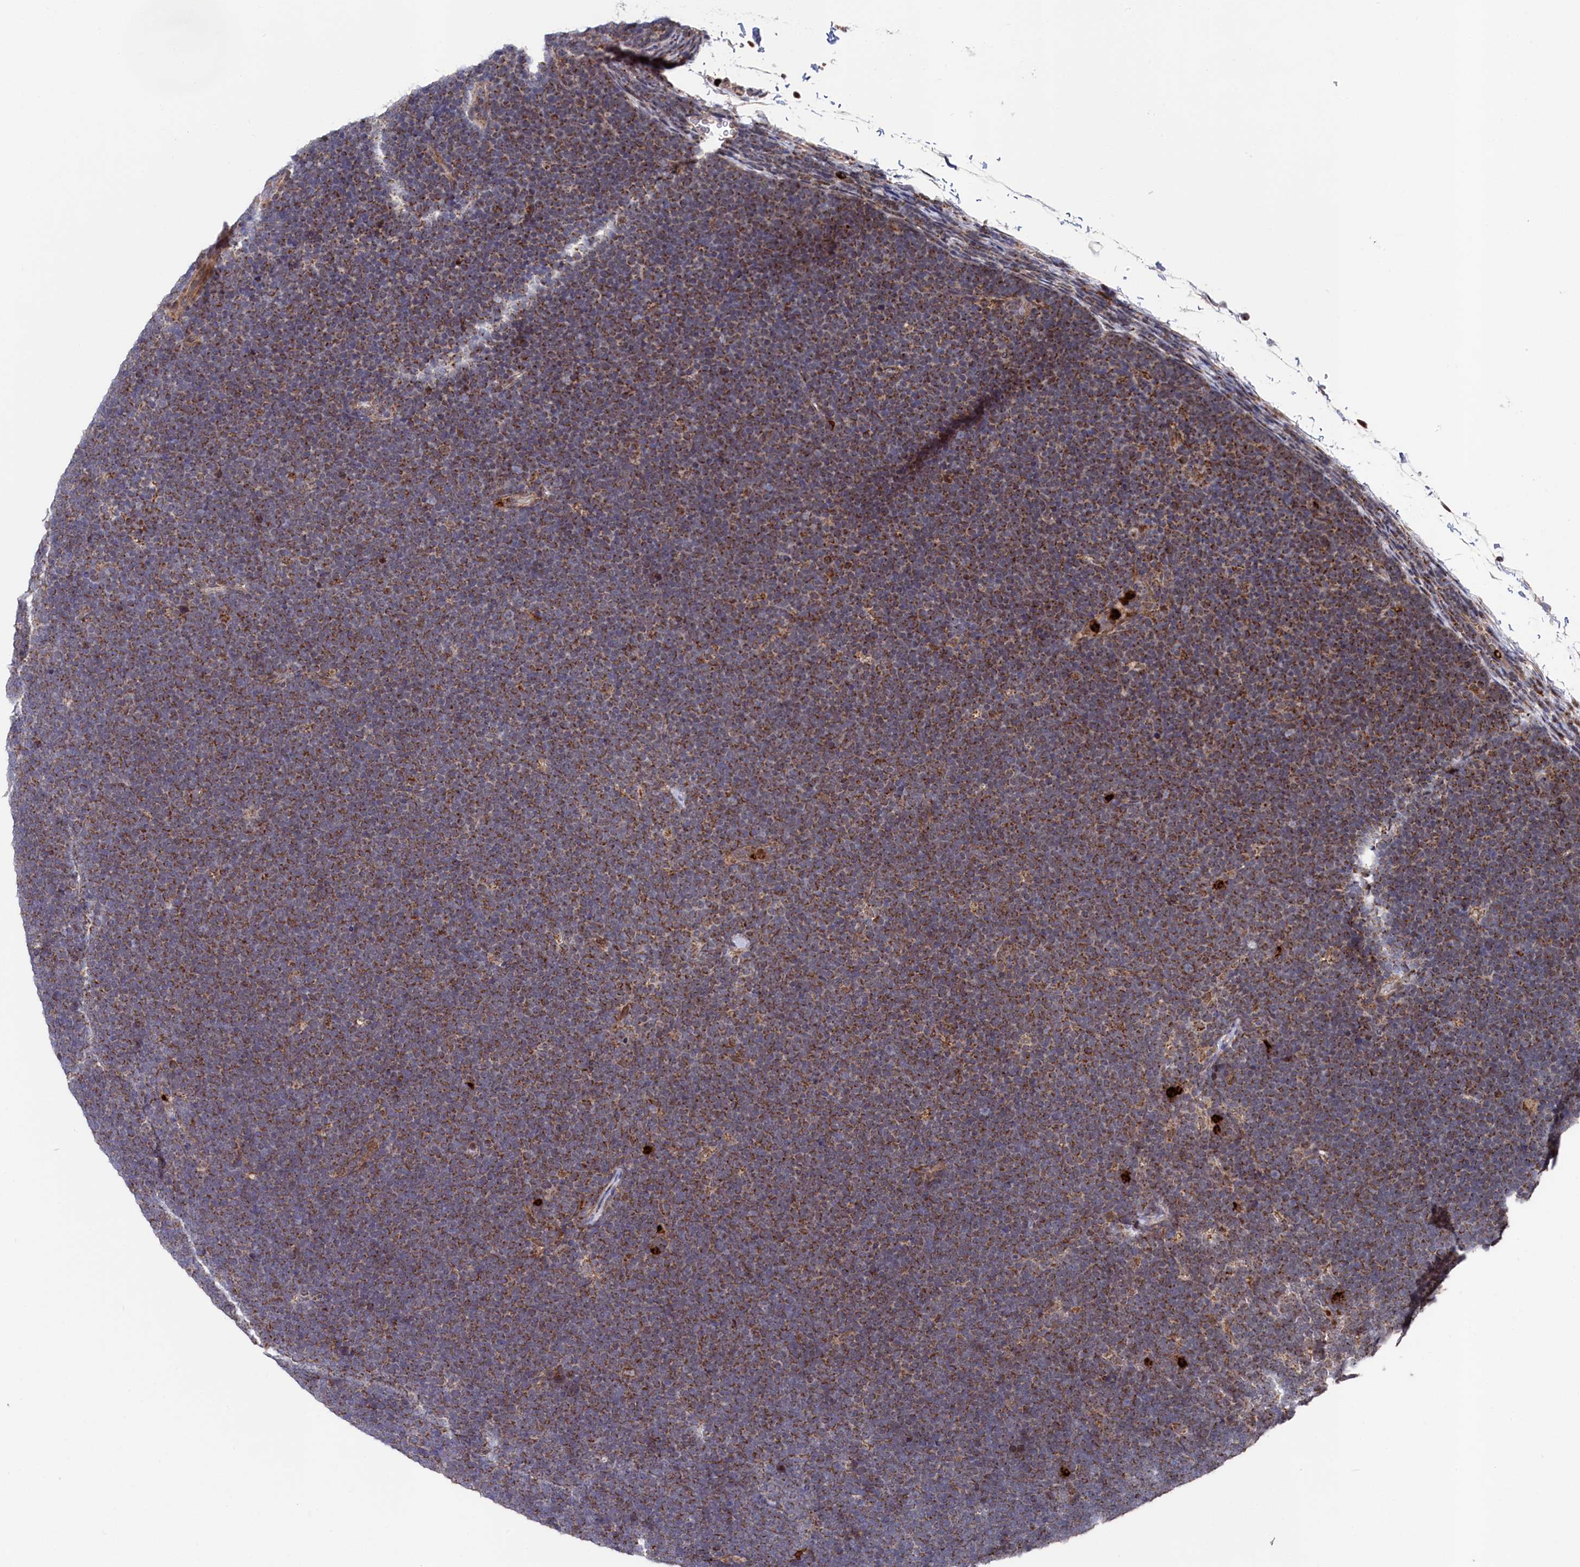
{"staining": {"intensity": "moderate", "quantity": ">75%", "location": "cytoplasmic/membranous"}, "tissue": "lymphoma", "cell_type": "Tumor cells", "image_type": "cancer", "snomed": [{"axis": "morphology", "description": "Malignant lymphoma, non-Hodgkin's type, High grade"}, {"axis": "topography", "description": "Lymph node"}], "caption": "High-power microscopy captured an immunohistochemistry (IHC) histopathology image of high-grade malignant lymphoma, non-Hodgkin's type, revealing moderate cytoplasmic/membranous positivity in approximately >75% of tumor cells. The staining was performed using DAB (3,3'-diaminobenzidine), with brown indicating positive protein expression. Nuclei are stained blue with hematoxylin.", "gene": "CHCHD1", "patient": {"sex": "male", "age": 13}}